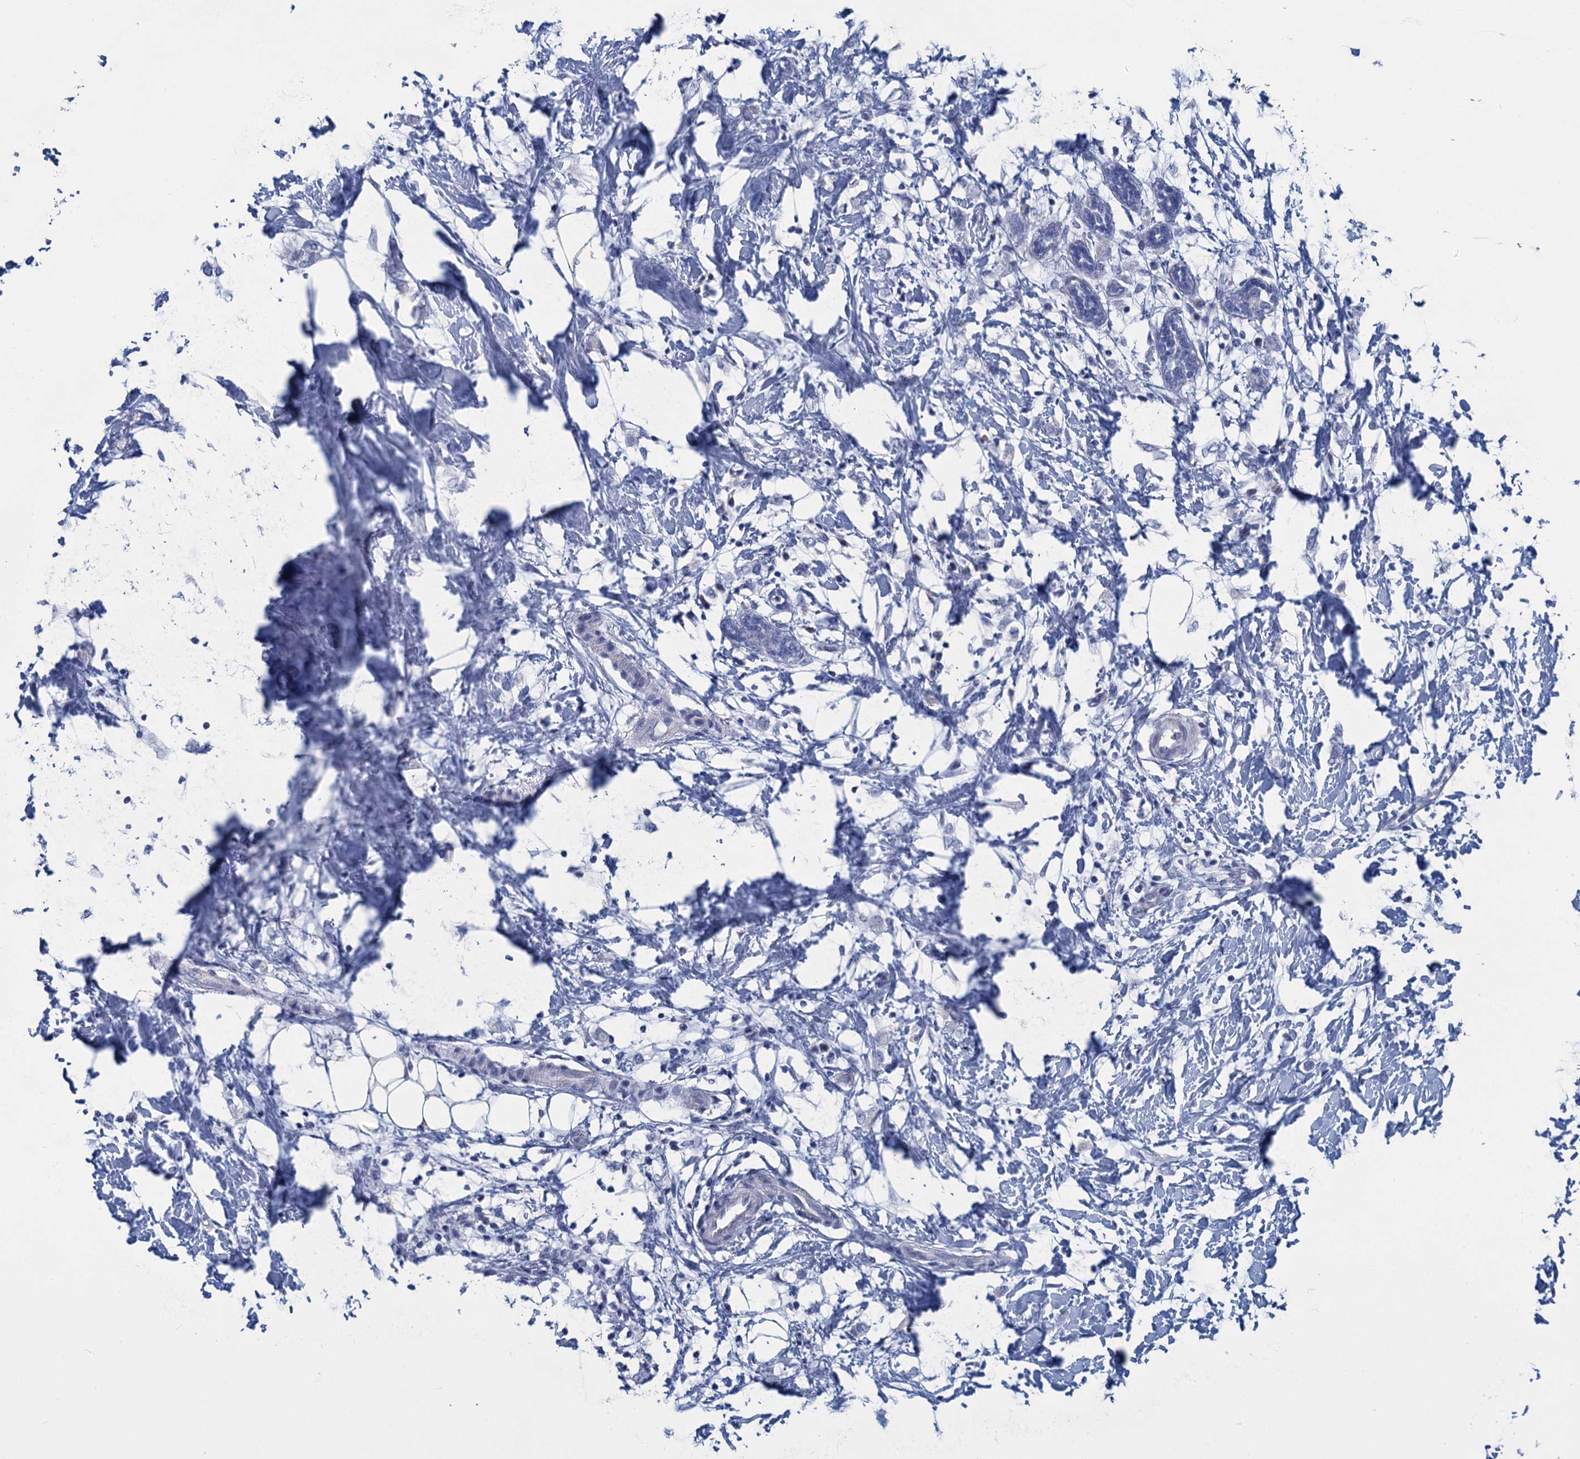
{"staining": {"intensity": "negative", "quantity": "none", "location": "none"}, "tissue": "breast cancer", "cell_type": "Tumor cells", "image_type": "cancer", "snomed": [{"axis": "morphology", "description": "Normal tissue, NOS"}, {"axis": "morphology", "description": "Lobular carcinoma"}, {"axis": "topography", "description": "Breast"}], "caption": "Lobular carcinoma (breast) stained for a protein using immunohistochemistry (IHC) displays no staining tumor cells.", "gene": "SCEL", "patient": {"sex": "female", "age": 47}}